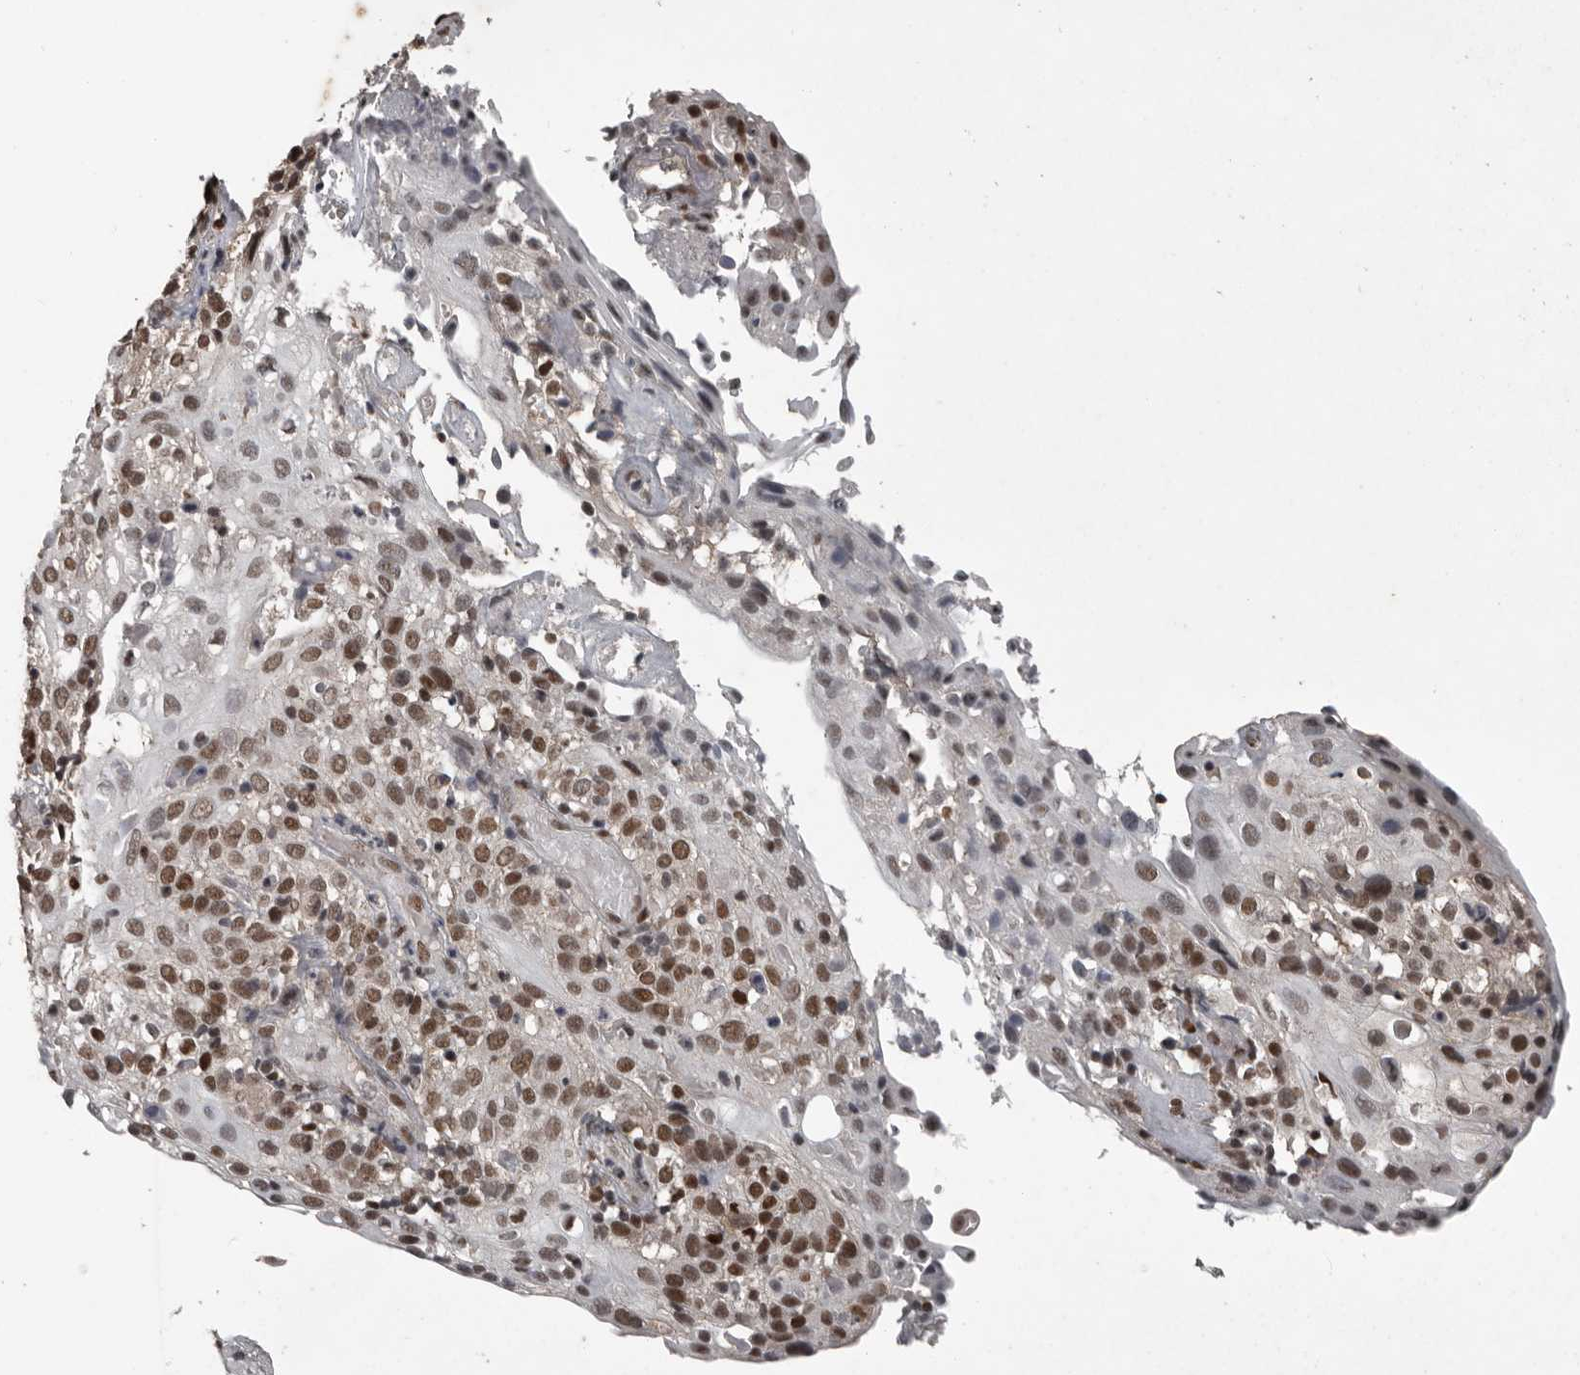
{"staining": {"intensity": "moderate", "quantity": ">75%", "location": "nuclear"}, "tissue": "cervical cancer", "cell_type": "Tumor cells", "image_type": "cancer", "snomed": [{"axis": "morphology", "description": "Squamous cell carcinoma, NOS"}, {"axis": "topography", "description": "Cervix"}], "caption": "Human cervical cancer (squamous cell carcinoma) stained with a protein marker reveals moderate staining in tumor cells.", "gene": "CHD1L", "patient": {"sex": "female", "age": 74}}